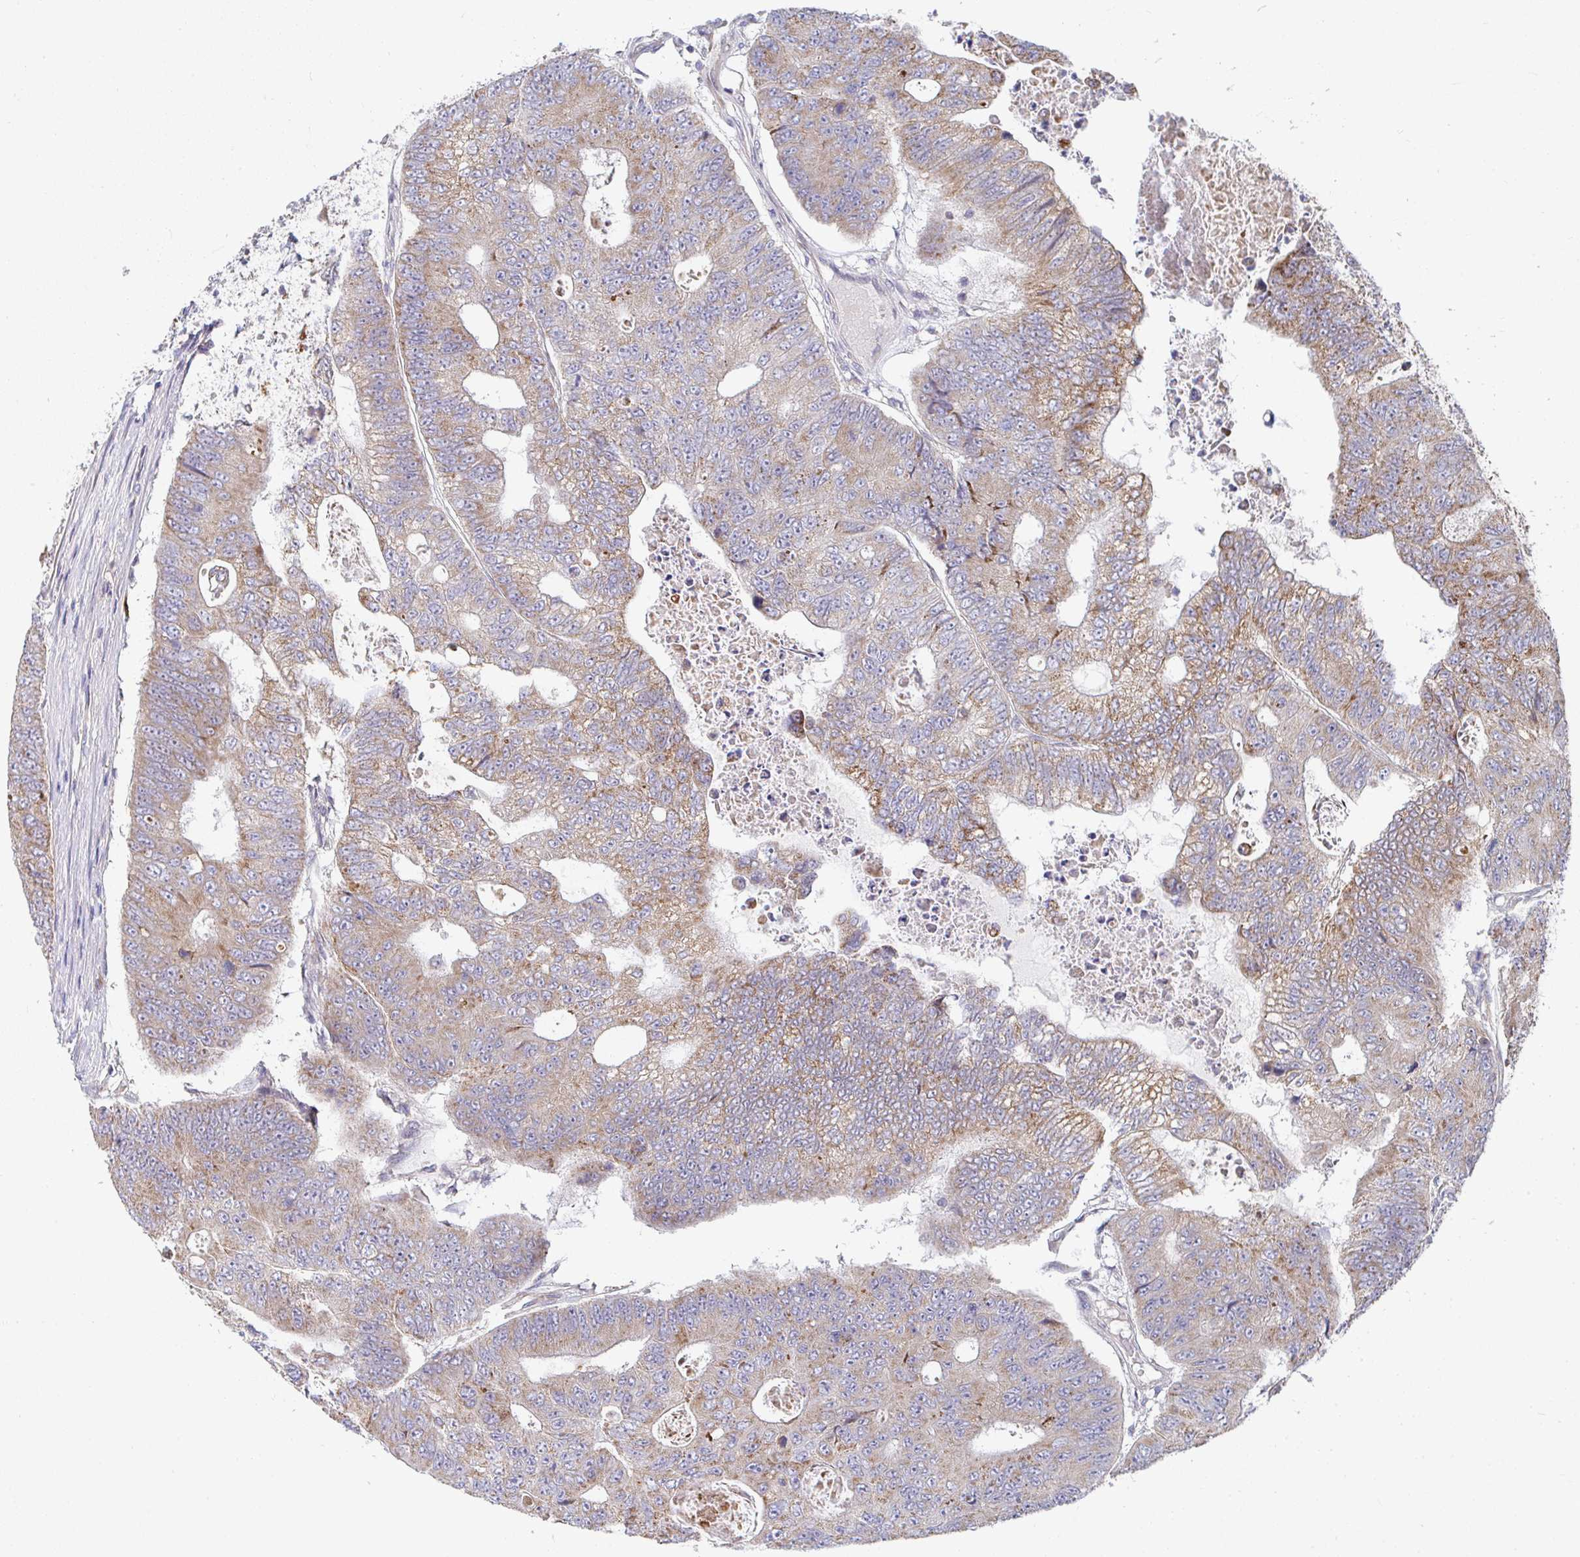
{"staining": {"intensity": "moderate", "quantity": ">75%", "location": "cytoplasmic/membranous"}, "tissue": "colorectal cancer", "cell_type": "Tumor cells", "image_type": "cancer", "snomed": [{"axis": "morphology", "description": "Adenocarcinoma, NOS"}, {"axis": "topography", "description": "Colon"}], "caption": "Immunohistochemical staining of adenocarcinoma (colorectal) exhibits medium levels of moderate cytoplasmic/membranous protein expression in about >75% of tumor cells. (Stains: DAB in brown, nuclei in blue, Microscopy: brightfield microscopy at high magnification).", "gene": "EIF1AD", "patient": {"sex": "female", "age": 48}}